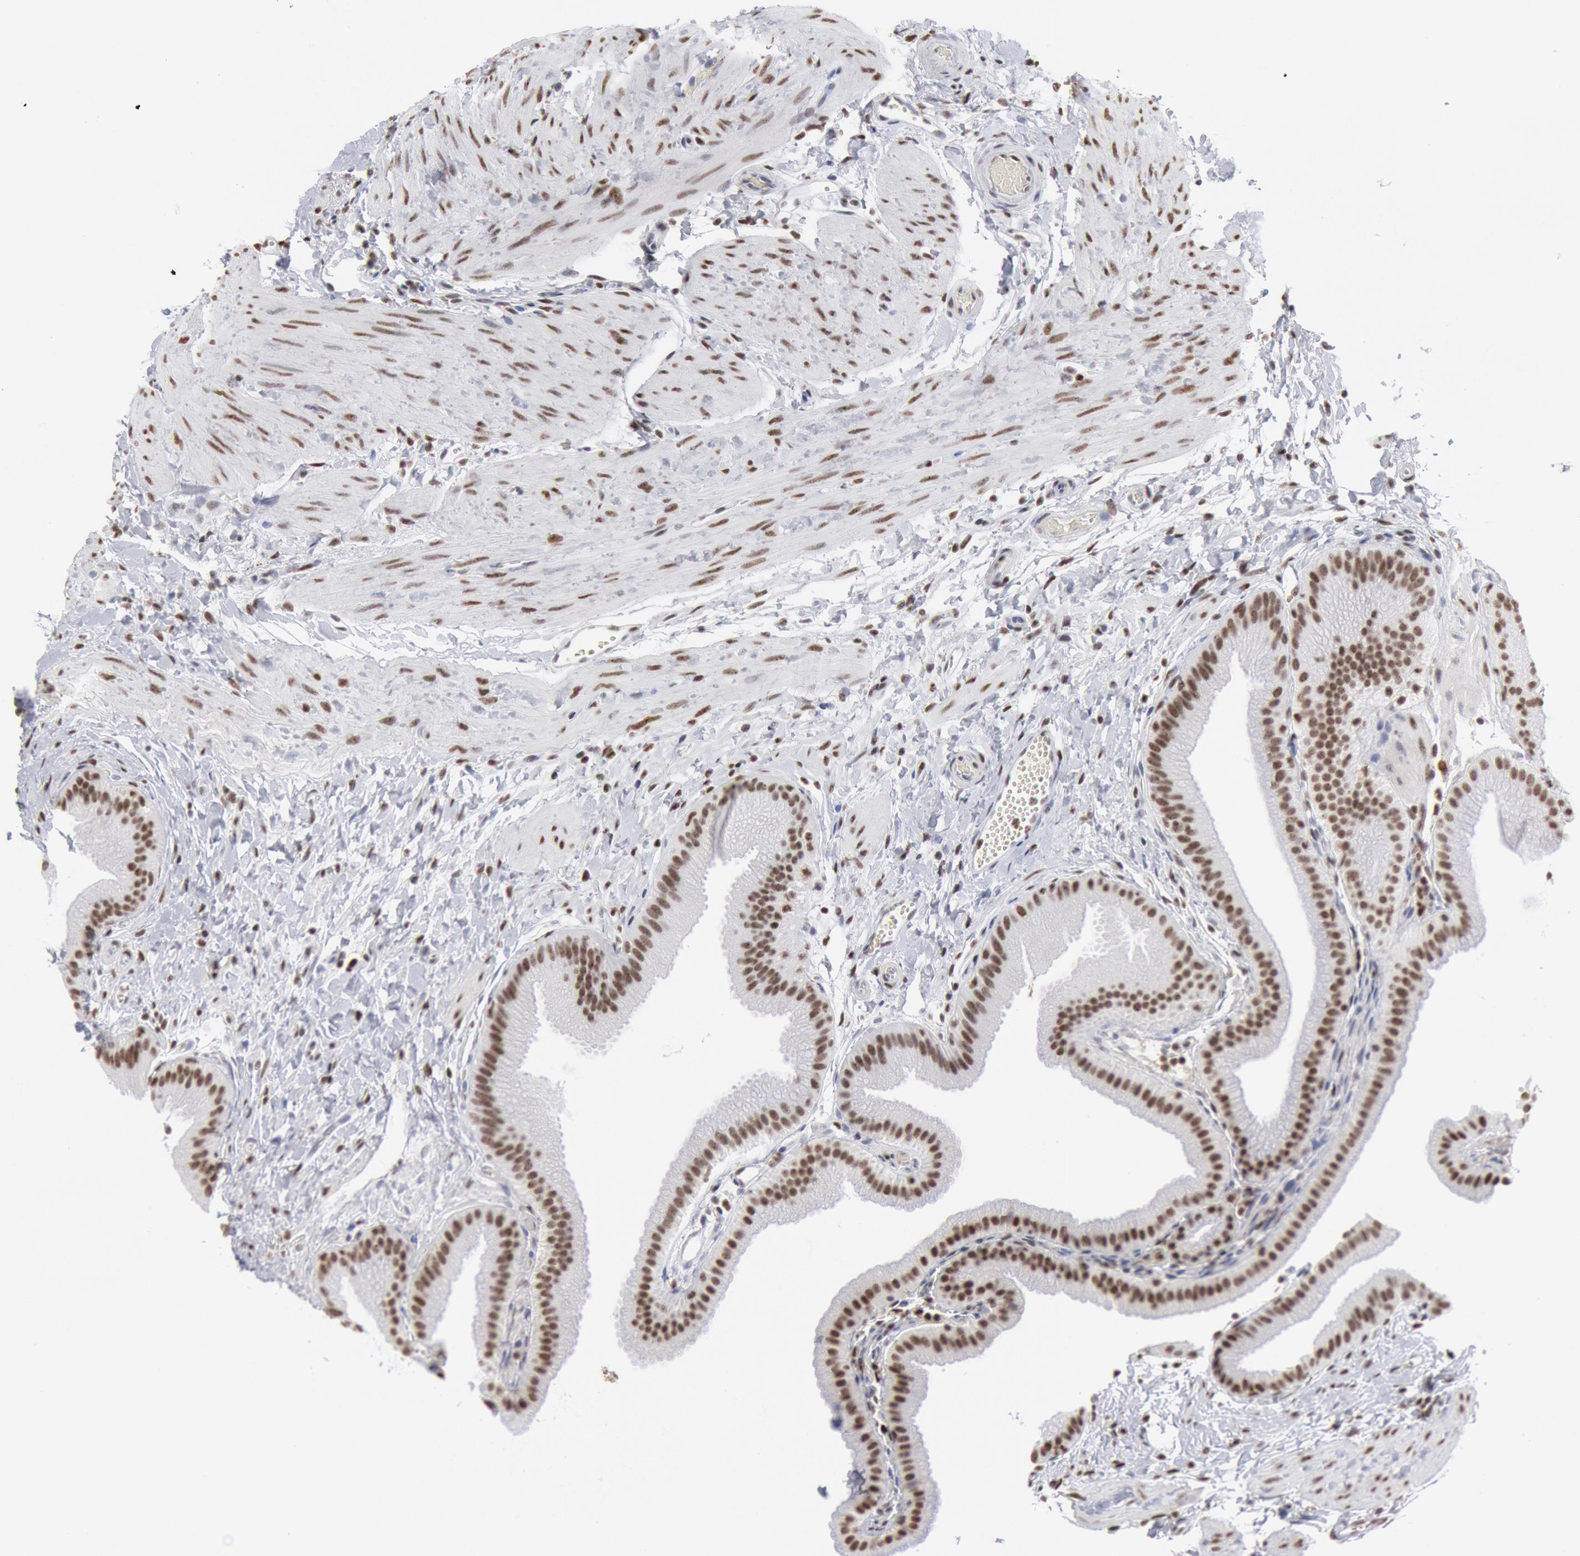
{"staining": {"intensity": "strong", "quantity": ">75%", "location": "nuclear"}, "tissue": "gallbladder", "cell_type": "Glandular cells", "image_type": "normal", "snomed": [{"axis": "morphology", "description": "Normal tissue, NOS"}, {"axis": "topography", "description": "Gallbladder"}], "caption": "This histopathology image displays immunohistochemistry (IHC) staining of unremarkable human gallbladder, with high strong nuclear expression in approximately >75% of glandular cells.", "gene": "SUB1", "patient": {"sex": "female", "age": 63}}